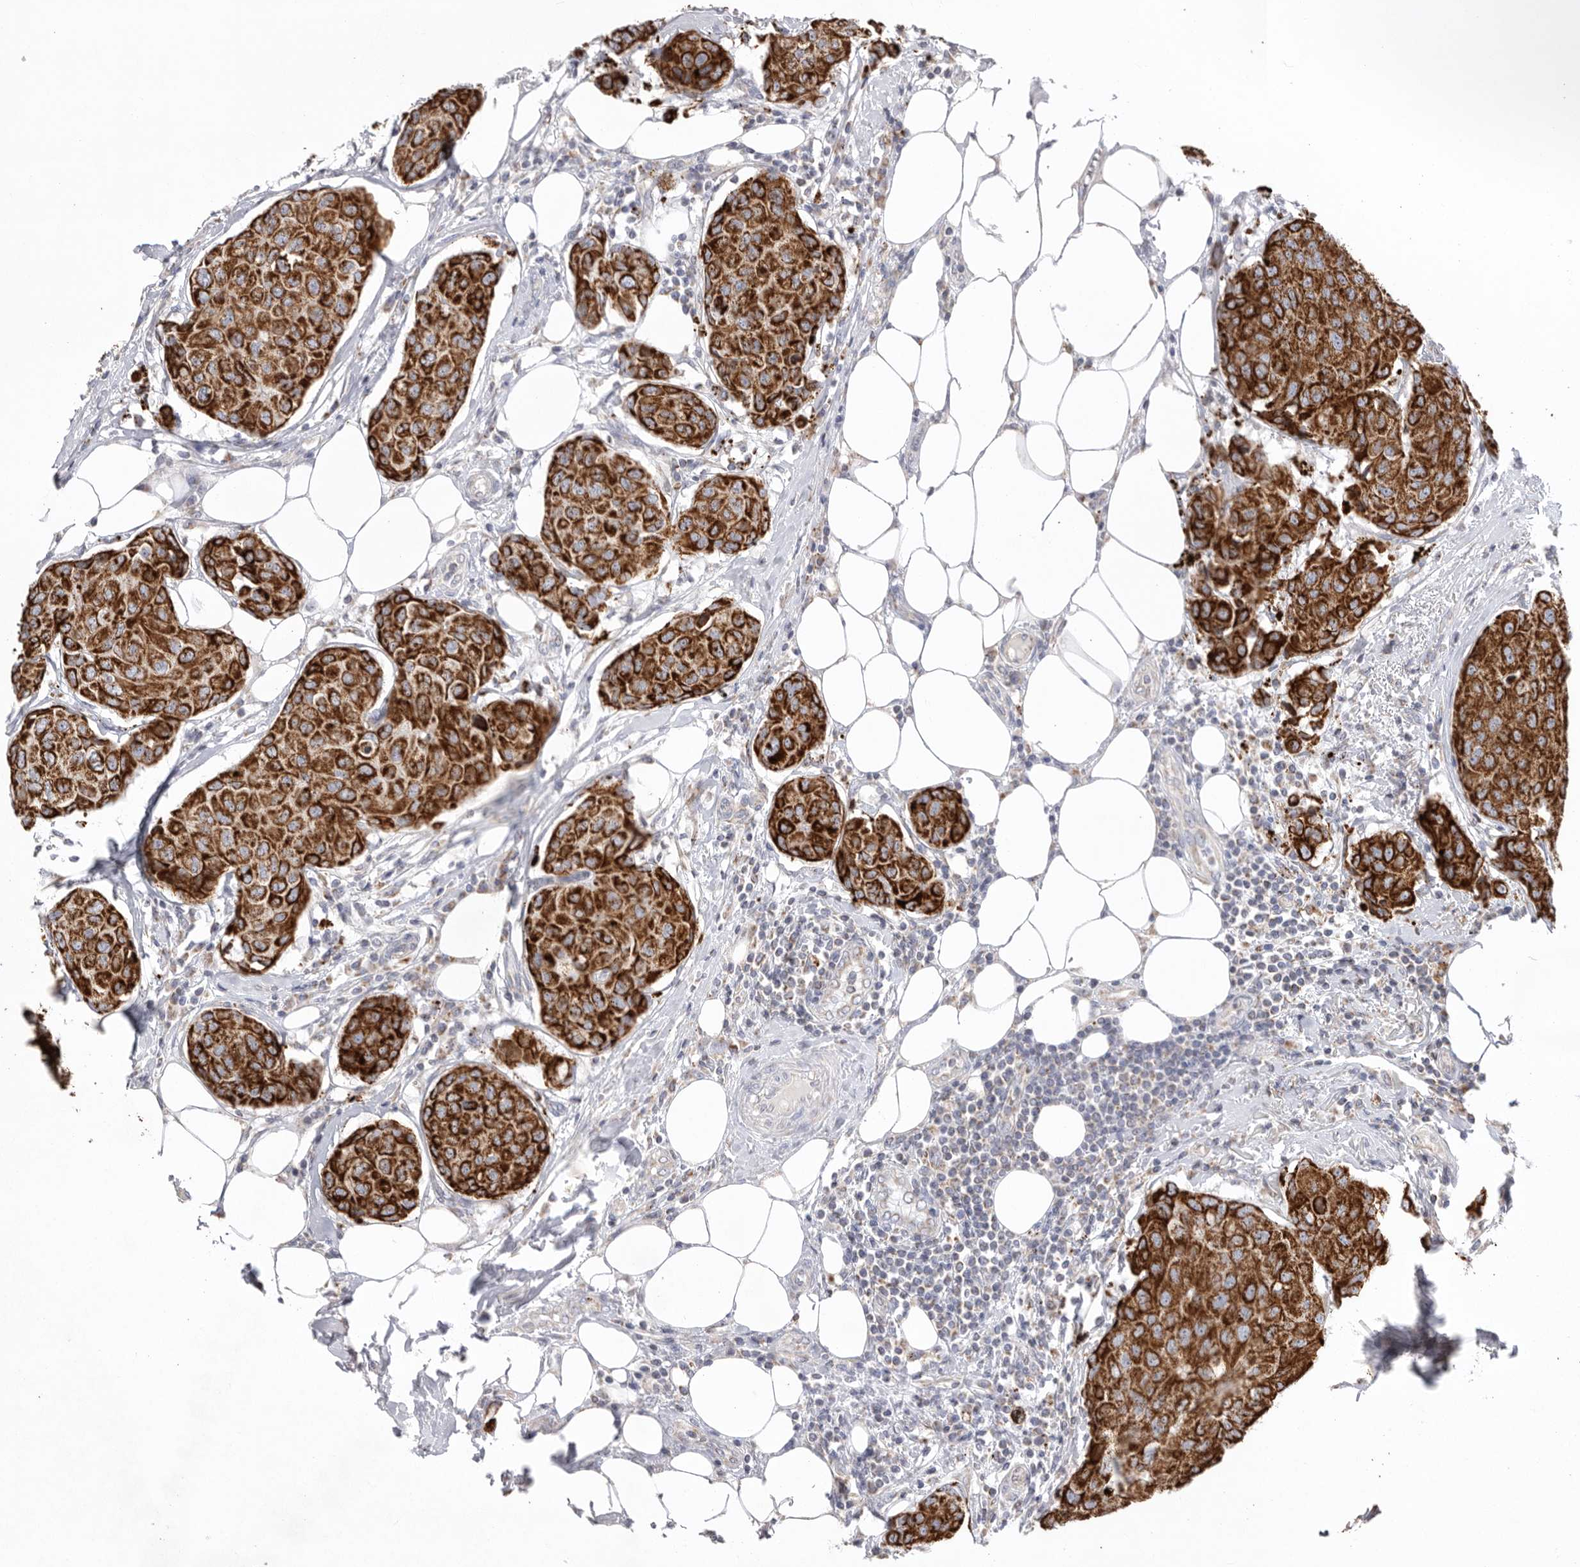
{"staining": {"intensity": "strong", "quantity": ">75%", "location": "cytoplasmic/membranous"}, "tissue": "breast cancer", "cell_type": "Tumor cells", "image_type": "cancer", "snomed": [{"axis": "morphology", "description": "Duct carcinoma"}, {"axis": "topography", "description": "Breast"}], "caption": "A brown stain shows strong cytoplasmic/membranous positivity of a protein in human breast cancer tumor cells.", "gene": "VDAC3", "patient": {"sex": "female", "age": 80}}